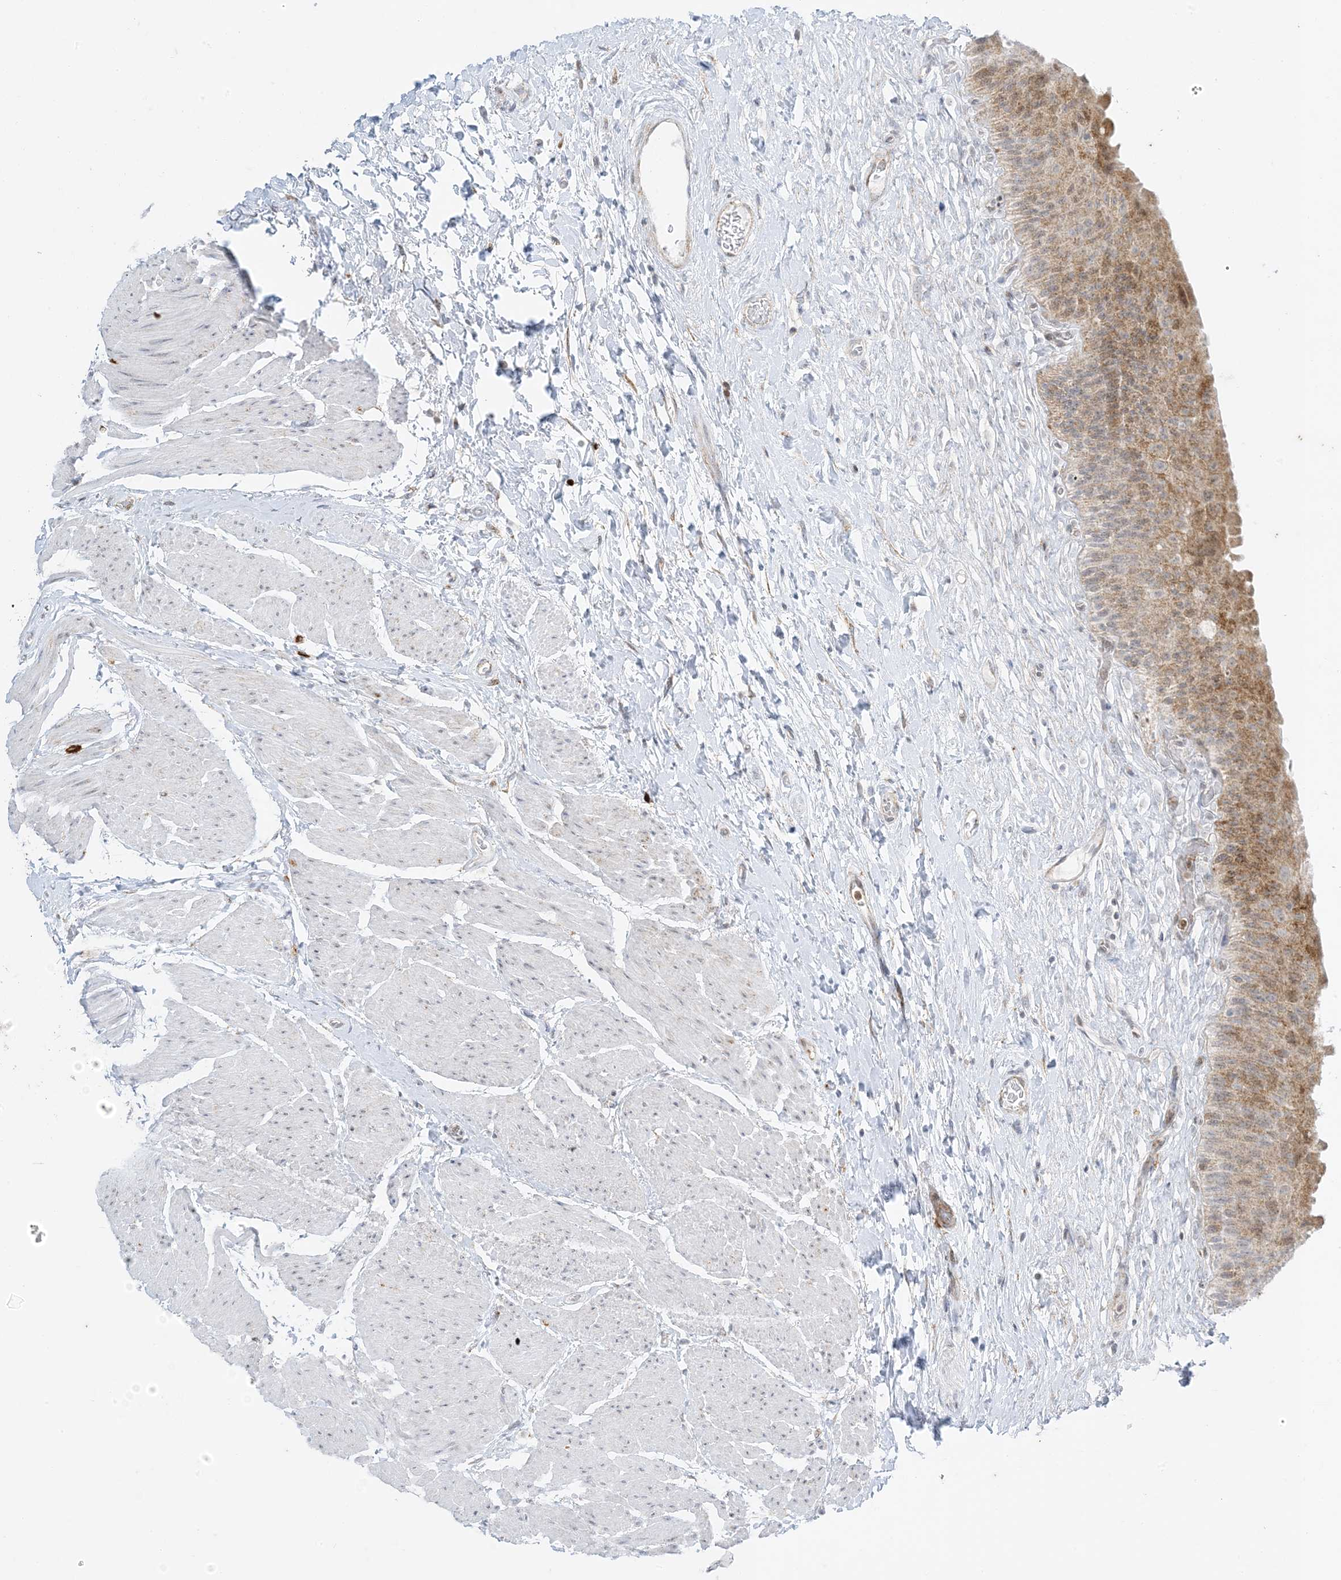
{"staining": {"intensity": "moderate", "quantity": ">75%", "location": "cytoplasmic/membranous"}, "tissue": "urinary bladder", "cell_type": "Urothelial cells", "image_type": "normal", "snomed": [{"axis": "morphology", "description": "Normal tissue, NOS"}, {"axis": "topography", "description": "Urinary bladder"}], "caption": "This is a histology image of IHC staining of benign urinary bladder, which shows moderate positivity in the cytoplasmic/membranous of urothelial cells.", "gene": "RAC1", "patient": {"sex": "male", "age": 74}}